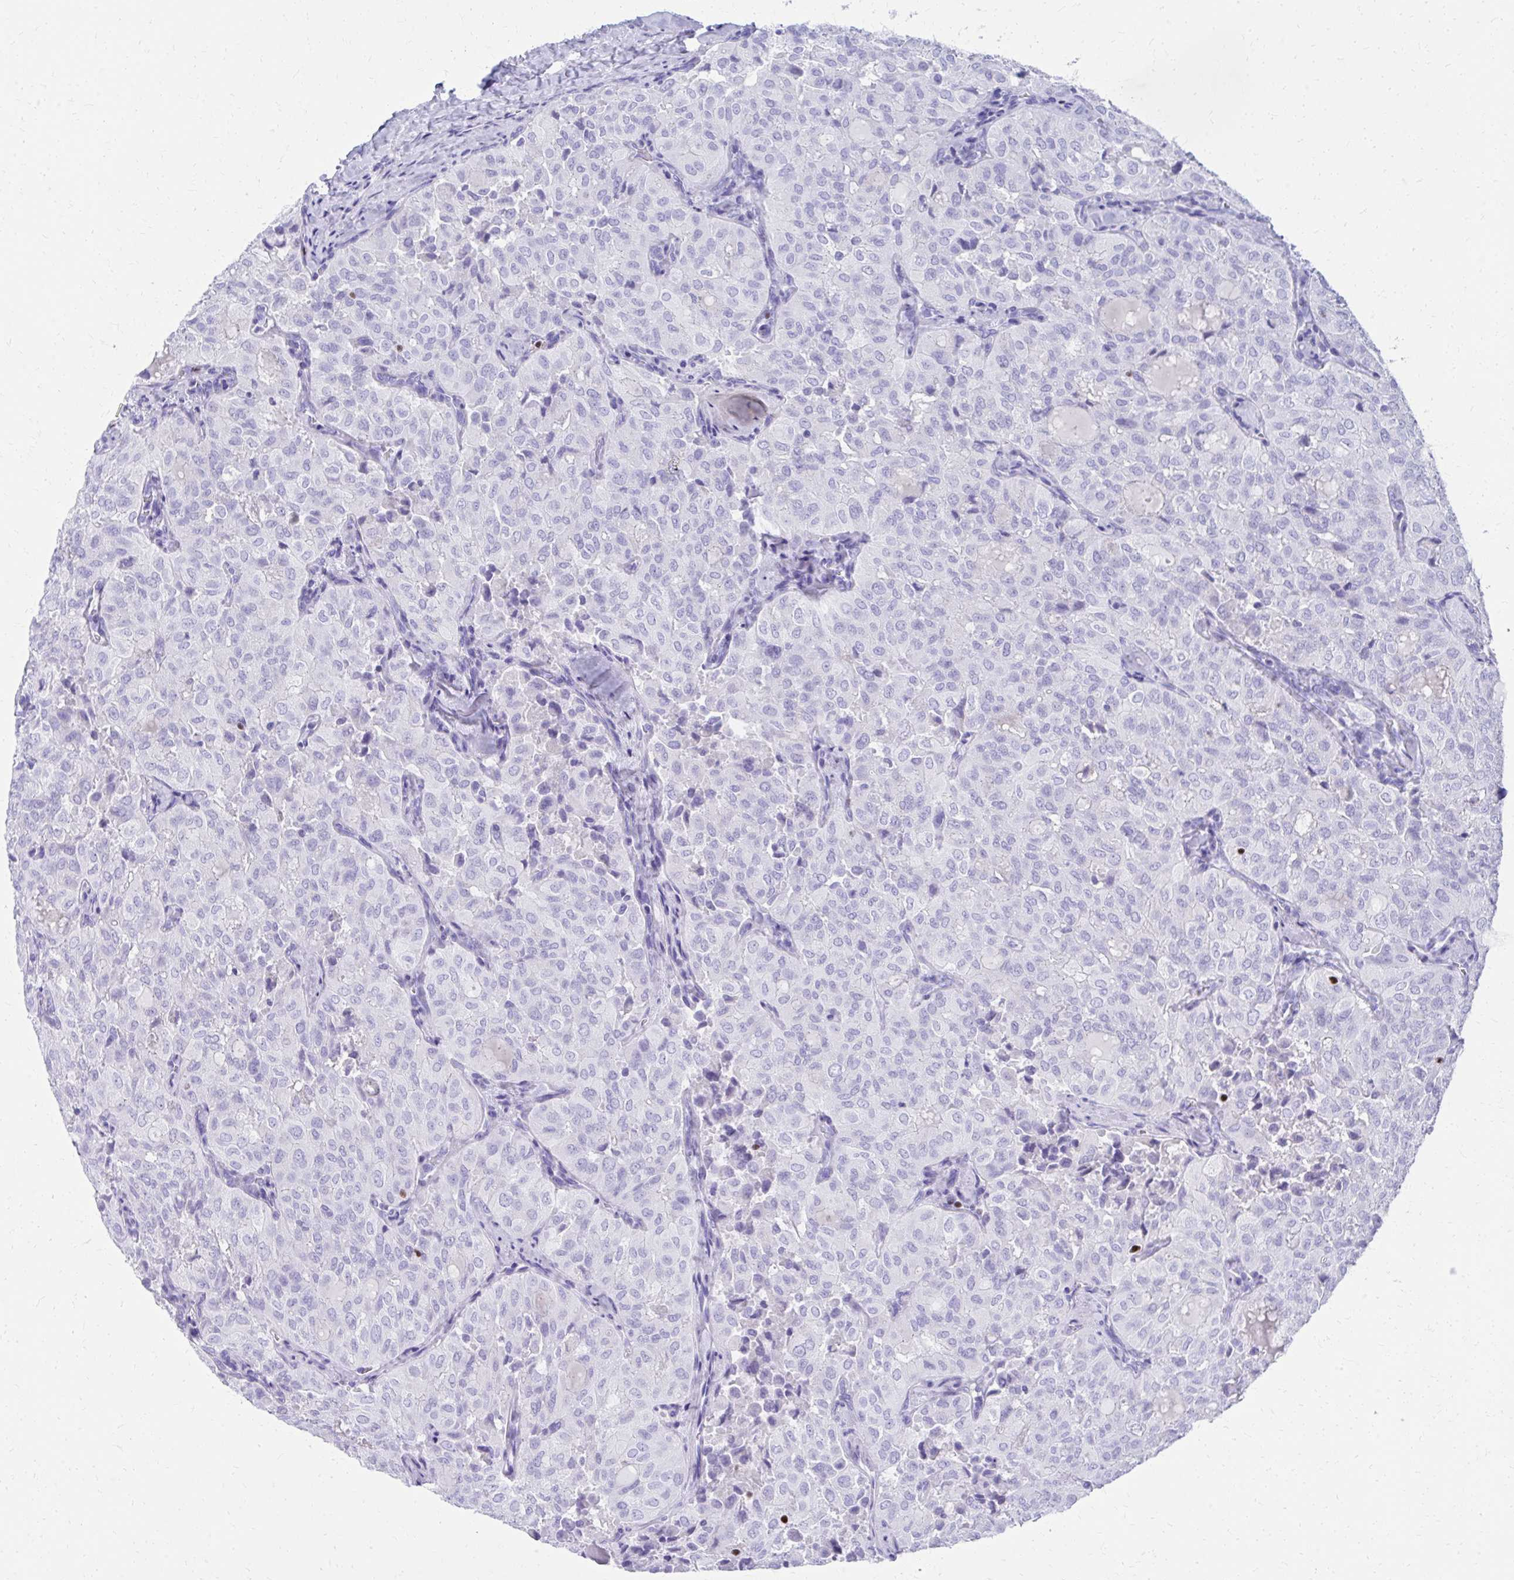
{"staining": {"intensity": "negative", "quantity": "none", "location": "none"}, "tissue": "thyroid cancer", "cell_type": "Tumor cells", "image_type": "cancer", "snomed": [{"axis": "morphology", "description": "Follicular adenoma carcinoma, NOS"}, {"axis": "topography", "description": "Thyroid gland"}], "caption": "Tumor cells are negative for protein expression in human thyroid follicular adenoma carcinoma.", "gene": "RUNX3", "patient": {"sex": "male", "age": 75}}